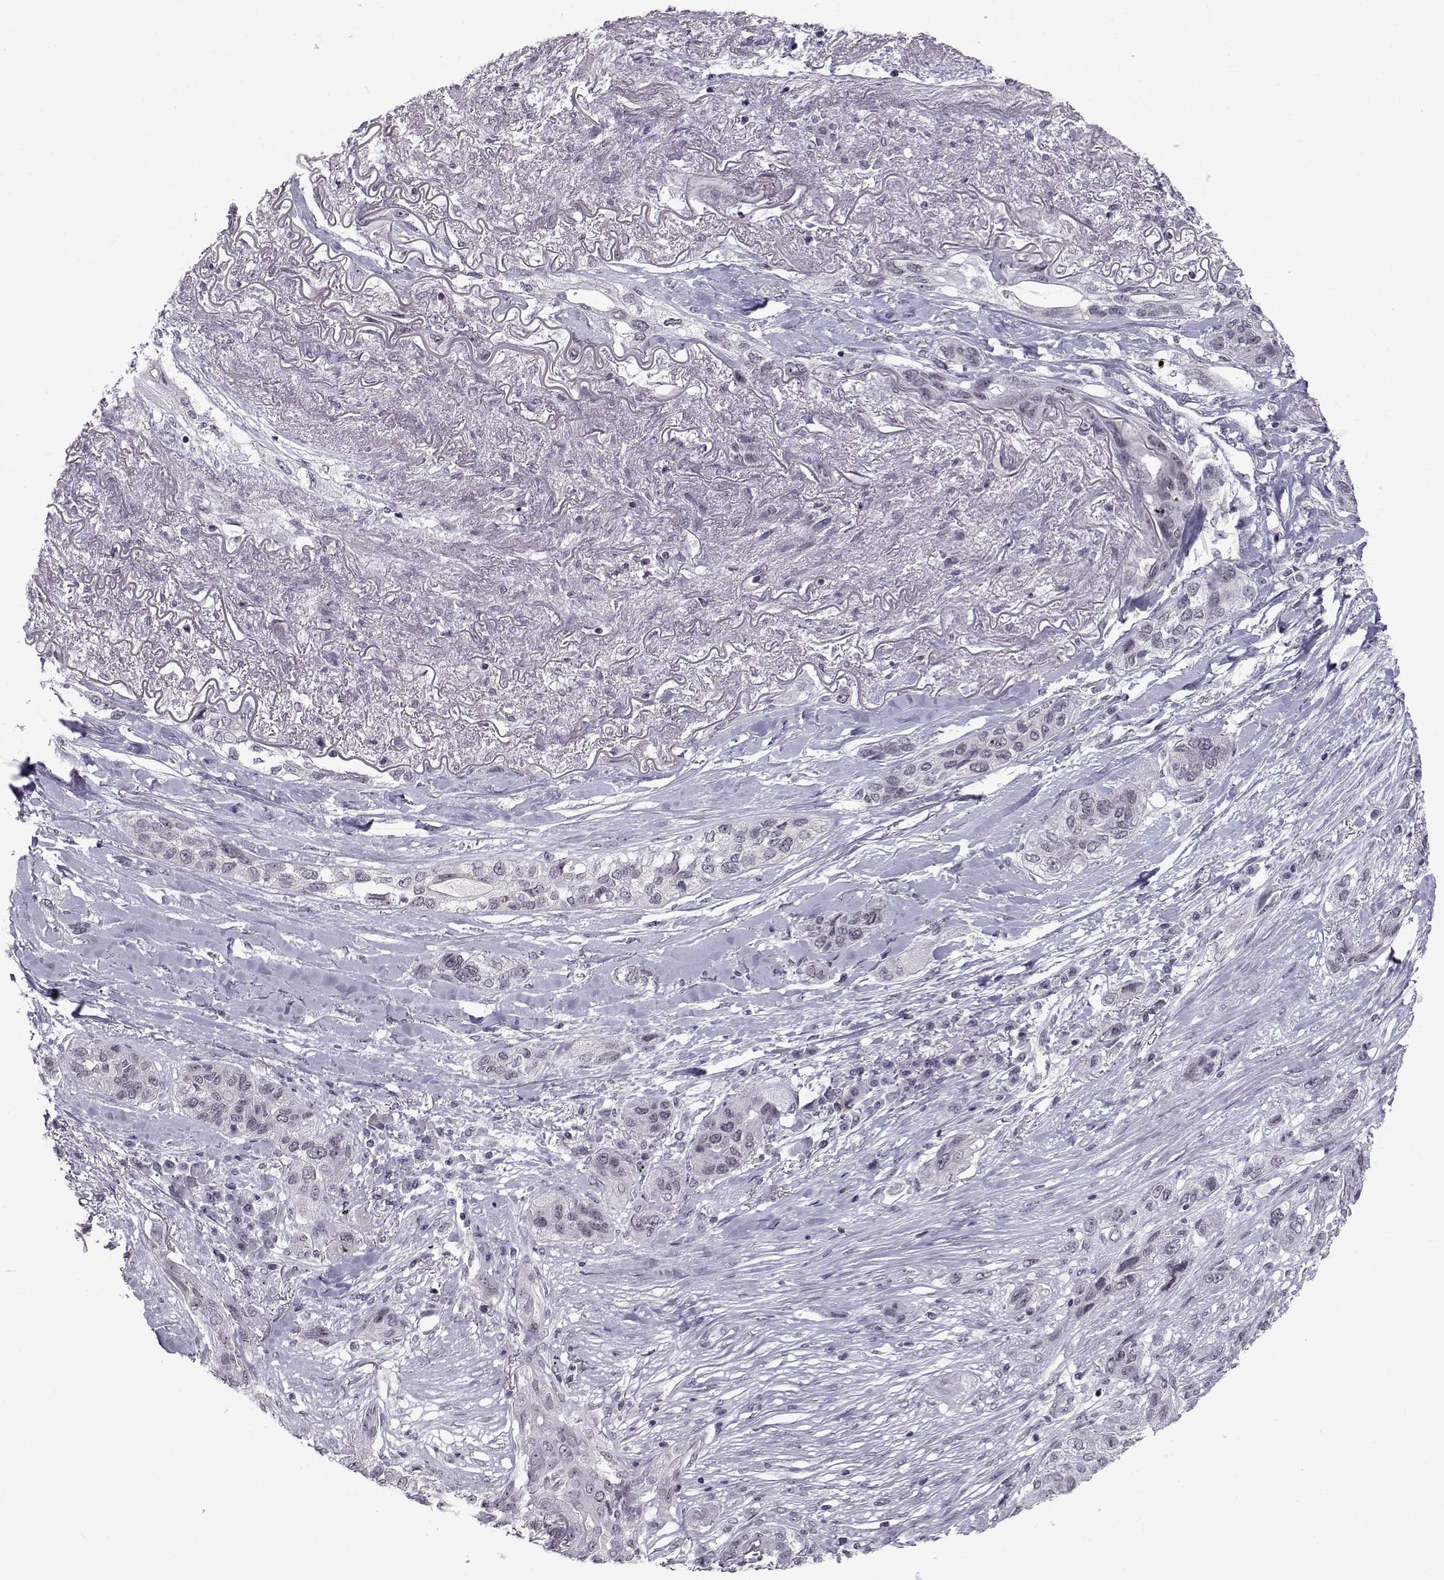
{"staining": {"intensity": "negative", "quantity": "none", "location": "none"}, "tissue": "lung cancer", "cell_type": "Tumor cells", "image_type": "cancer", "snomed": [{"axis": "morphology", "description": "Squamous cell carcinoma, NOS"}, {"axis": "topography", "description": "Lung"}], "caption": "There is no significant staining in tumor cells of lung squamous cell carcinoma. Nuclei are stained in blue.", "gene": "MARCHF4", "patient": {"sex": "female", "age": 70}}